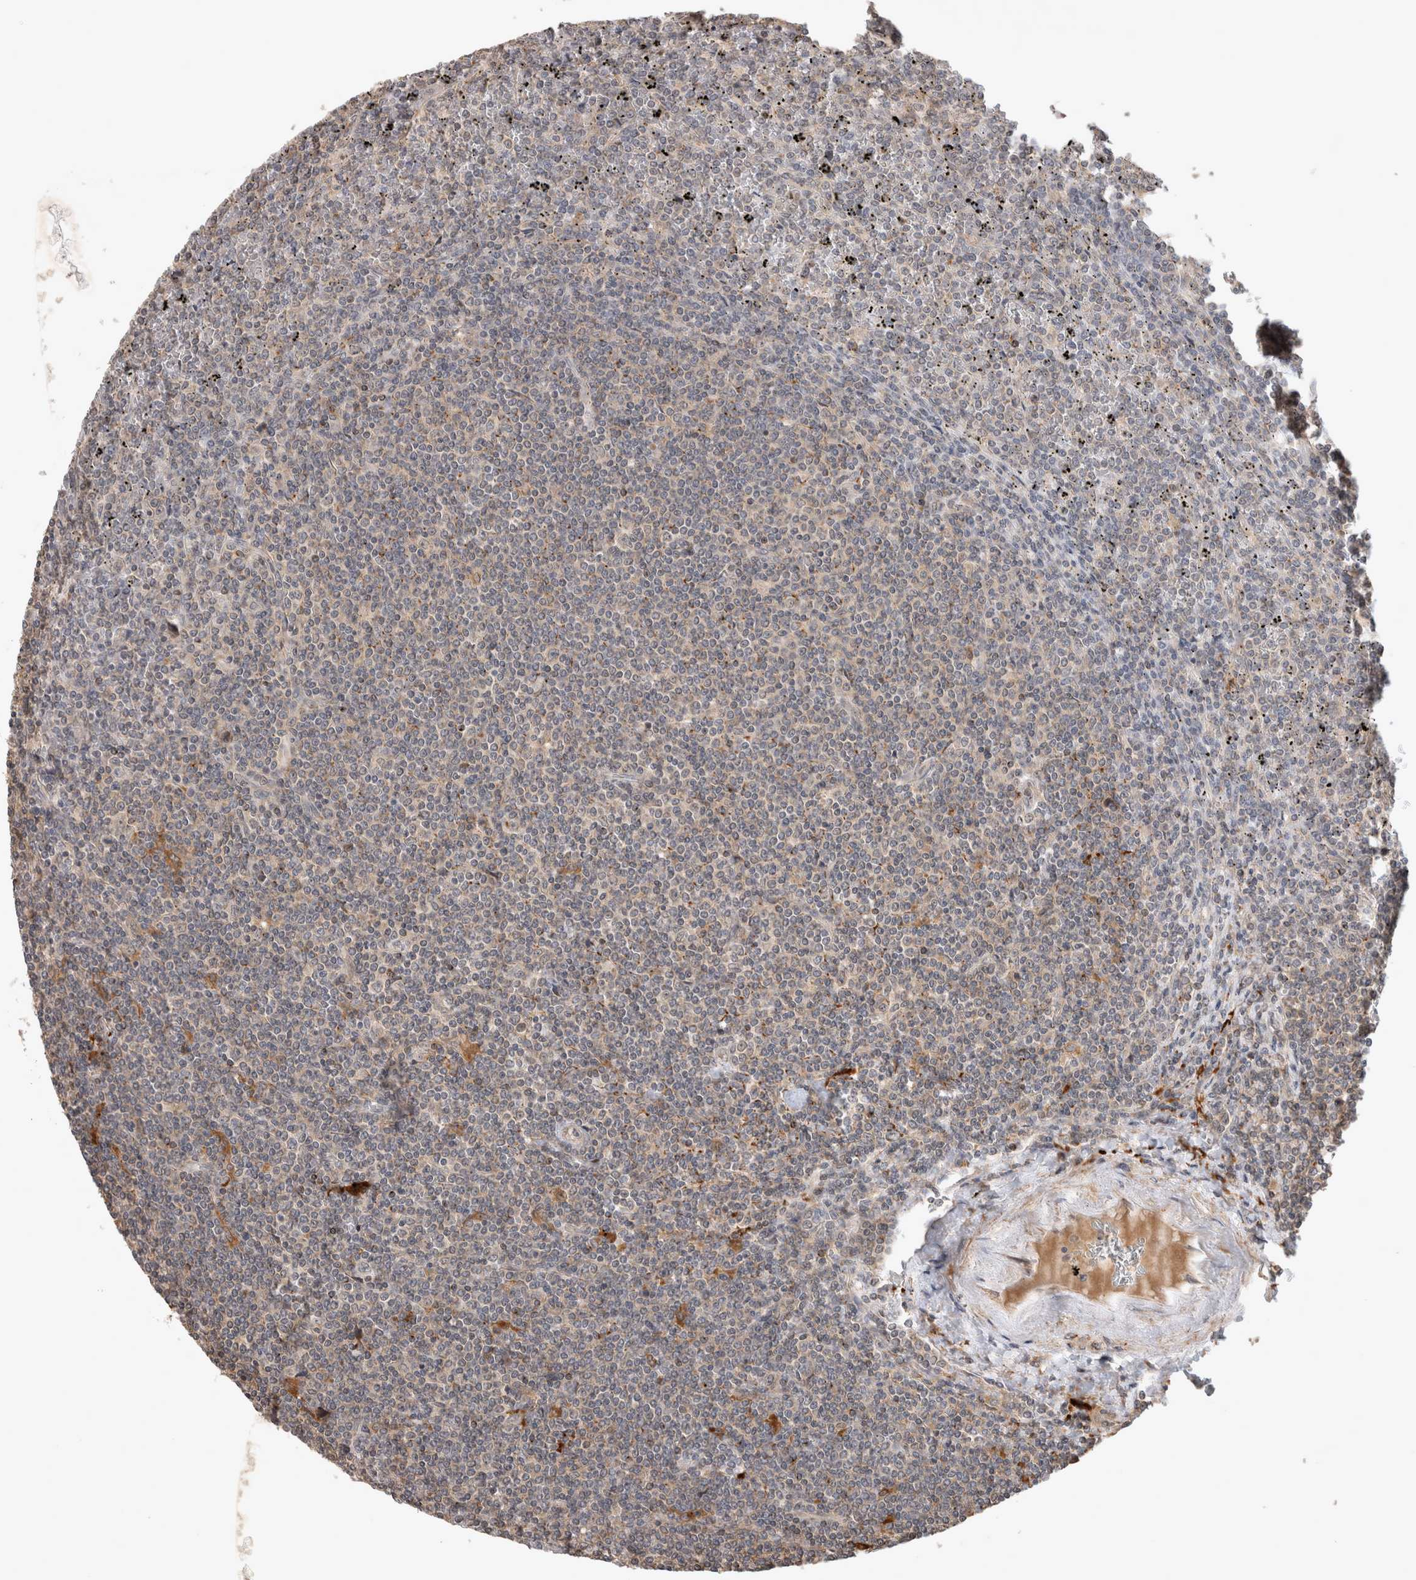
{"staining": {"intensity": "weak", "quantity": "<25%", "location": "cytoplasmic/membranous"}, "tissue": "lymphoma", "cell_type": "Tumor cells", "image_type": "cancer", "snomed": [{"axis": "morphology", "description": "Malignant lymphoma, non-Hodgkin's type, Low grade"}, {"axis": "topography", "description": "Spleen"}], "caption": "Immunohistochemistry (IHC) micrograph of neoplastic tissue: lymphoma stained with DAB demonstrates no significant protein positivity in tumor cells.", "gene": "SERAC1", "patient": {"sex": "female", "age": 19}}